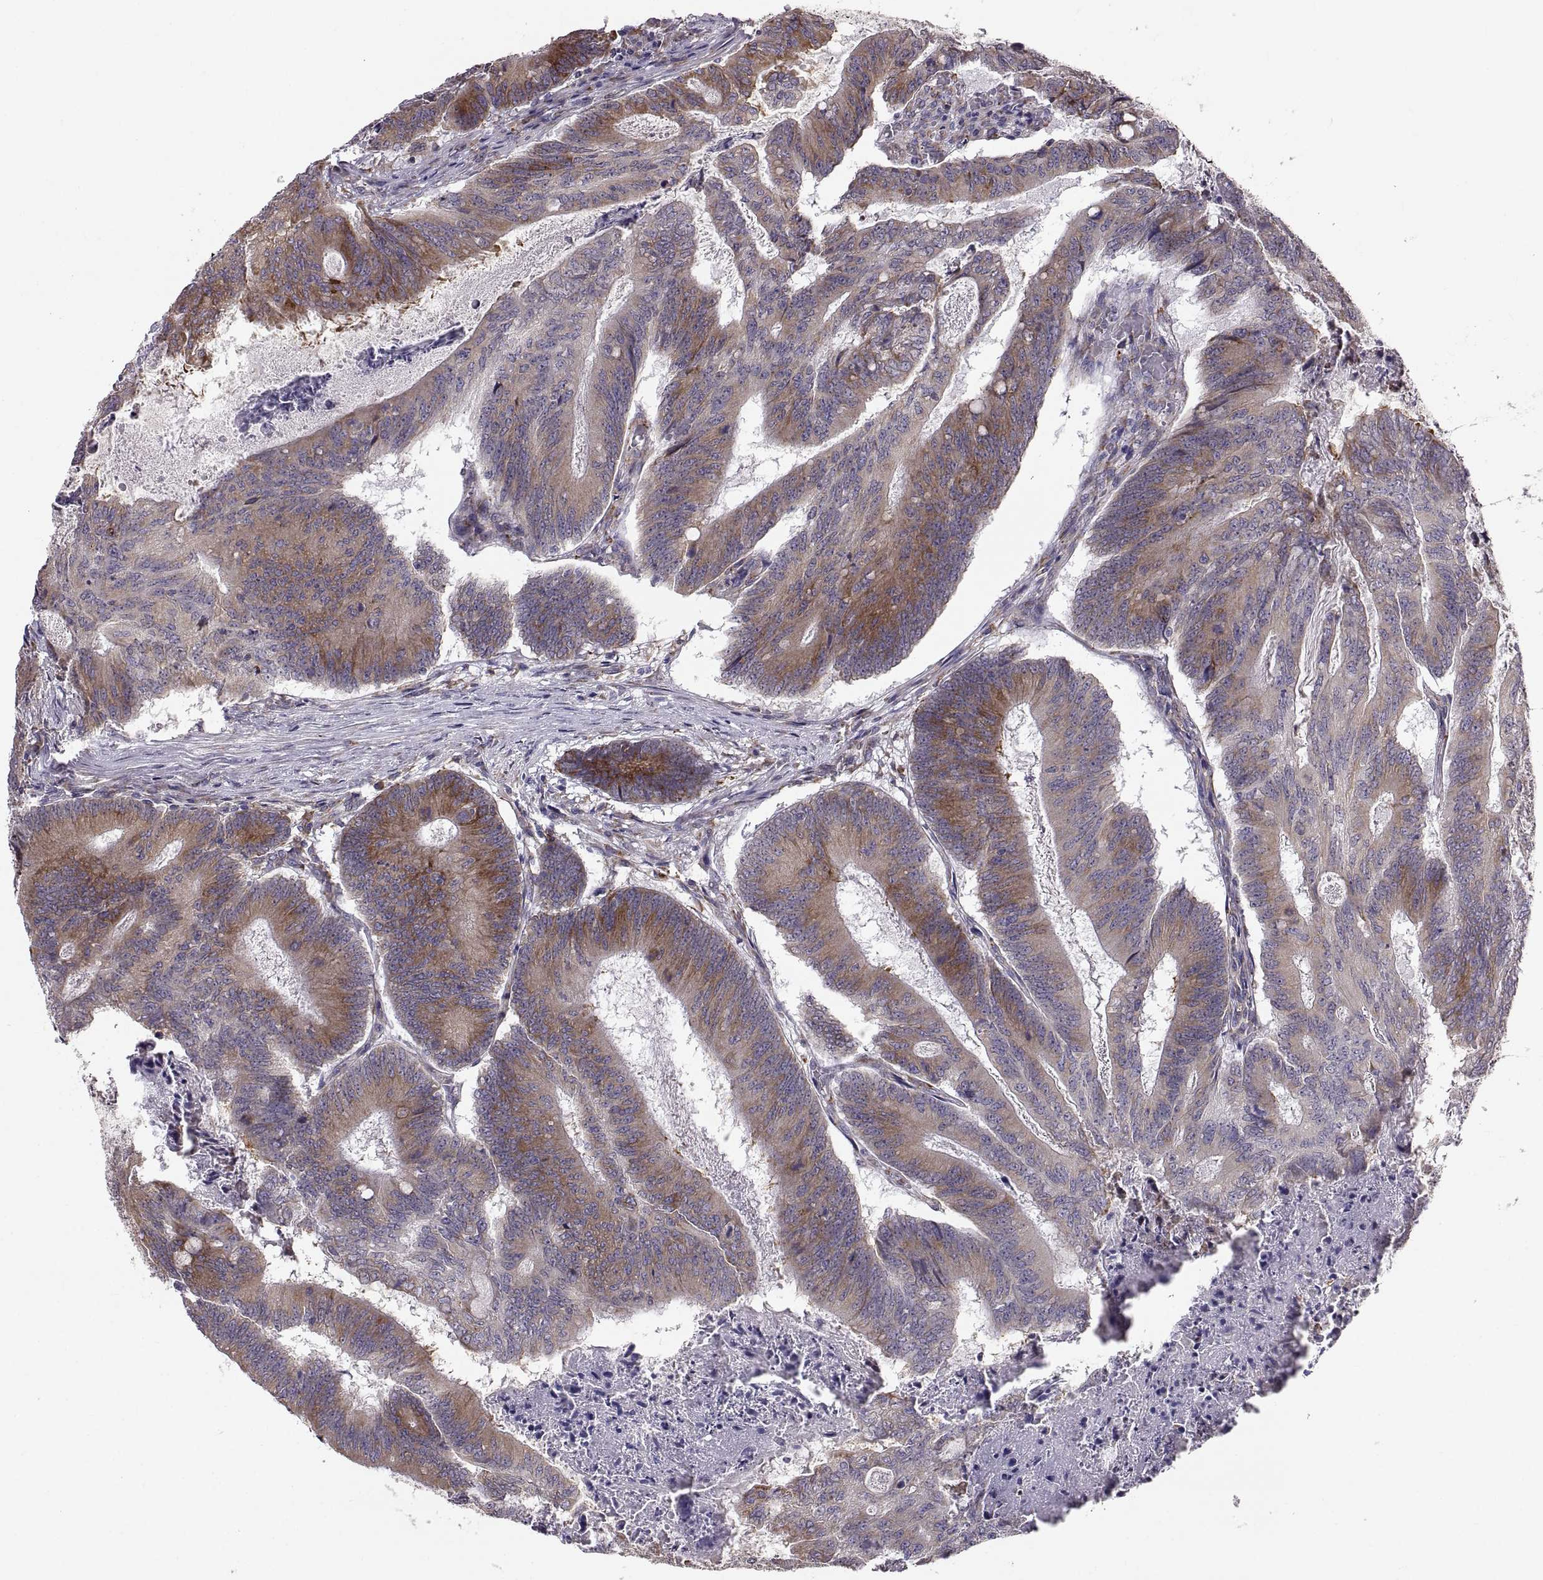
{"staining": {"intensity": "strong", "quantity": "<25%", "location": "cytoplasmic/membranous"}, "tissue": "colorectal cancer", "cell_type": "Tumor cells", "image_type": "cancer", "snomed": [{"axis": "morphology", "description": "Adenocarcinoma, NOS"}, {"axis": "topography", "description": "Colon"}], "caption": "A high-resolution micrograph shows immunohistochemistry (IHC) staining of colorectal cancer, which shows strong cytoplasmic/membranous positivity in about <25% of tumor cells.", "gene": "PLEKHB2", "patient": {"sex": "female", "age": 70}}